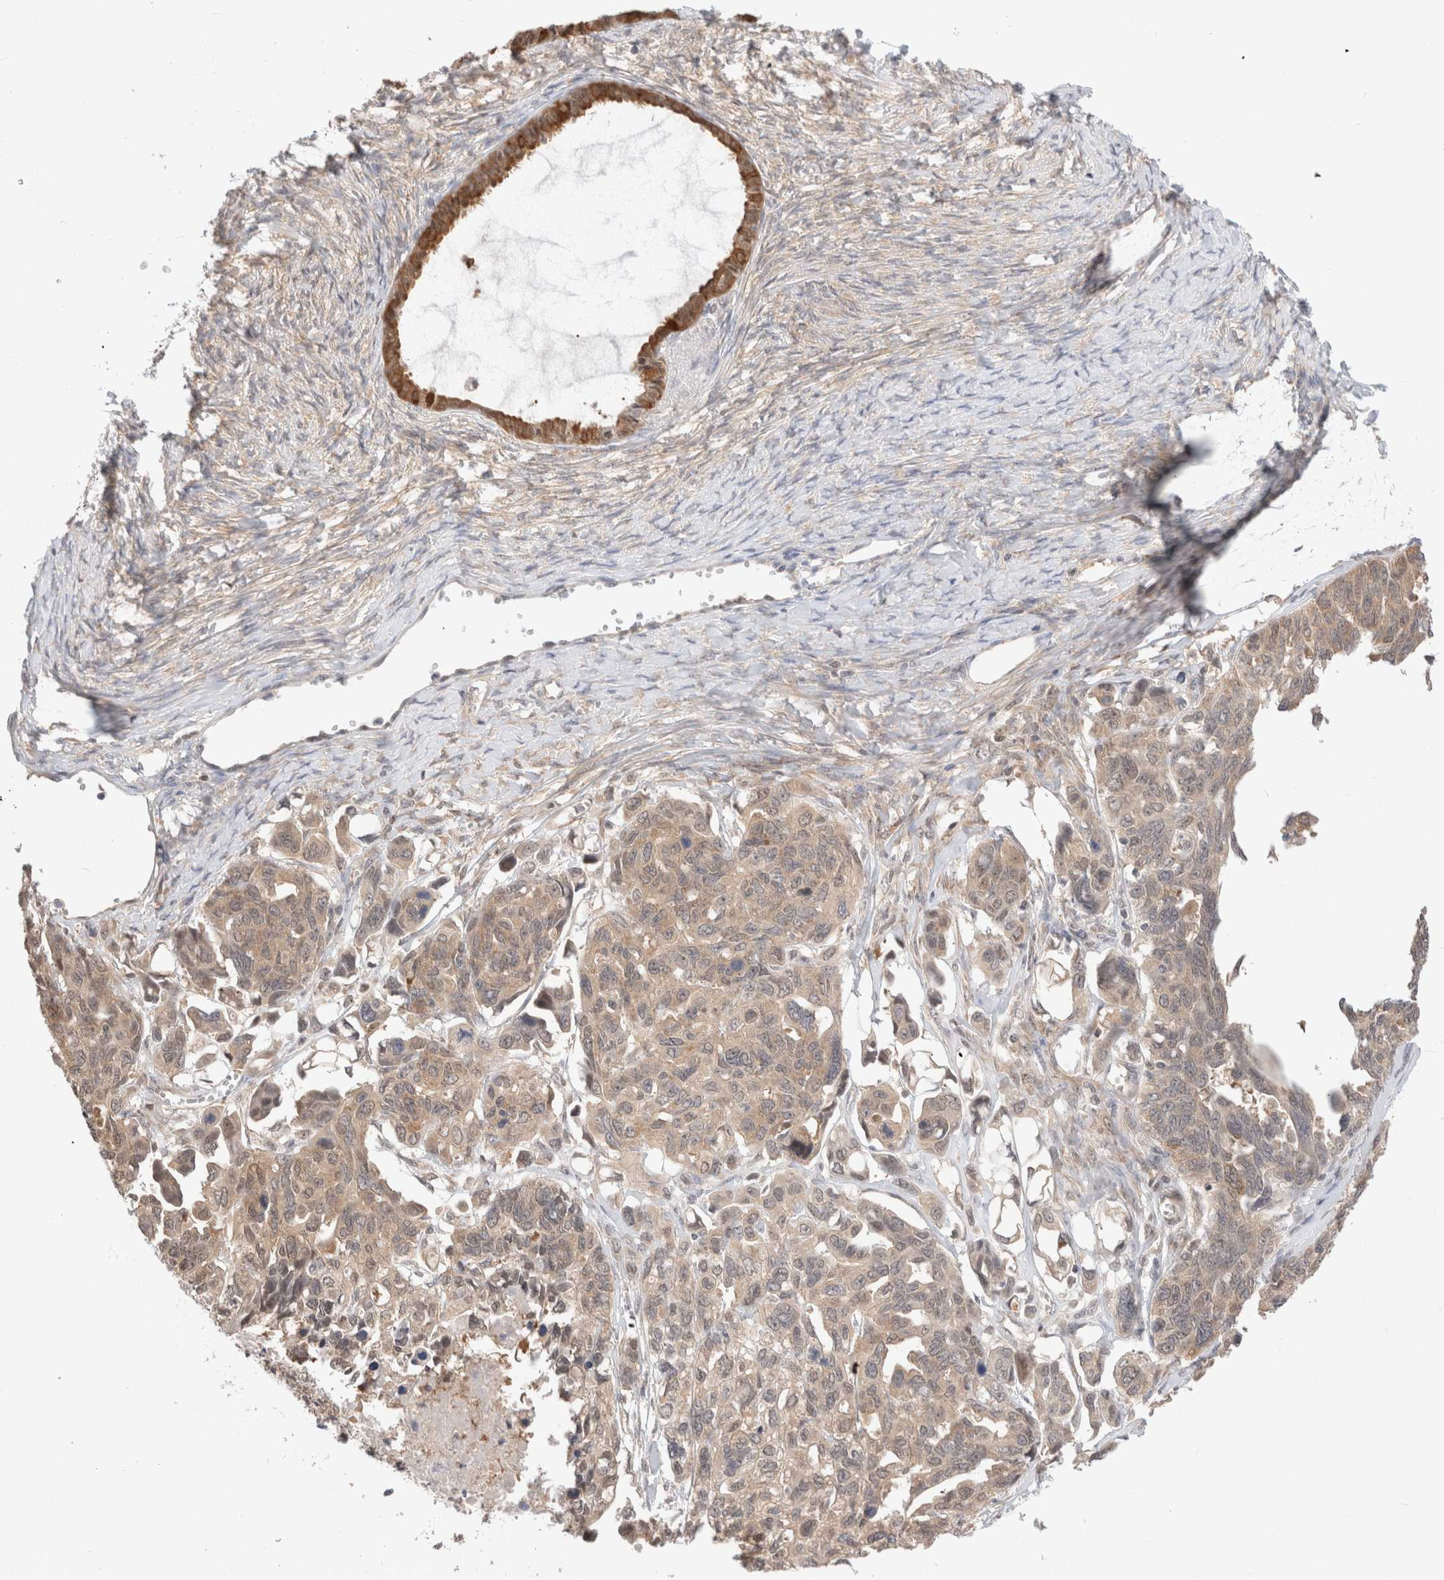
{"staining": {"intensity": "weak", "quantity": ">75%", "location": "cytoplasmic/membranous"}, "tissue": "ovarian cancer", "cell_type": "Tumor cells", "image_type": "cancer", "snomed": [{"axis": "morphology", "description": "Cystadenocarcinoma, serous, NOS"}, {"axis": "topography", "description": "Ovary"}], "caption": "Immunohistochemistry (IHC) staining of ovarian cancer, which demonstrates low levels of weak cytoplasmic/membranous expression in approximately >75% of tumor cells indicating weak cytoplasmic/membranous protein expression. The staining was performed using DAB (3,3'-diaminobenzidine) (brown) for protein detection and nuclei were counterstained in hematoxylin (blue).", "gene": "C17orf97", "patient": {"sex": "female", "age": 79}}